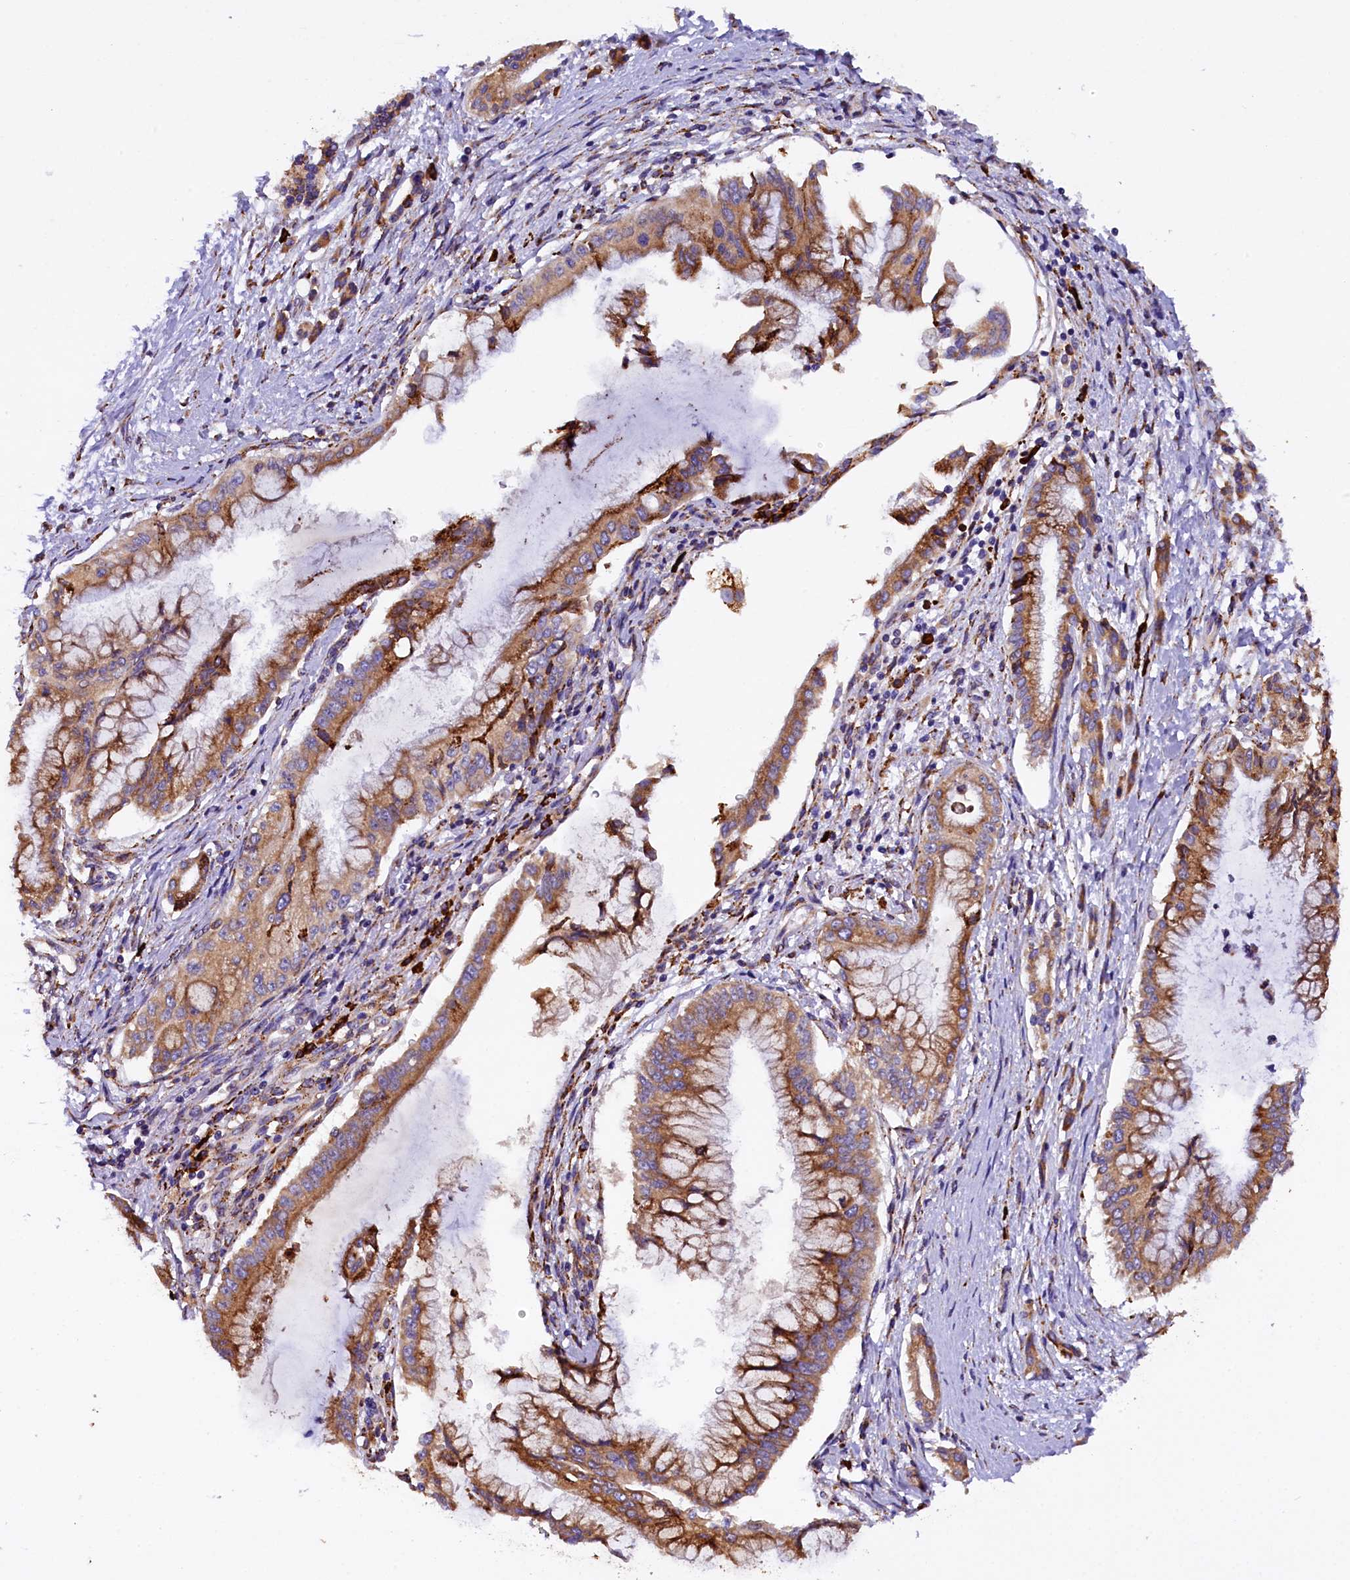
{"staining": {"intensity": "moderate", "quantity": ">75%", "location": "cytoplasmic/membranous"}, "tissue": "pancreatic cancer", "cell_type": "Tumor cells", "image_type": "cancer", "snomed": [{"axis": "morphology", "description": "Adenocarcinoma, NOS"}, {"axis": "topography", "description": "Pancreas"}], "caption": "The histopathology image reveals immunohistochemical staining of pancreatic cancer (adenocarcinoma). There is moderate cytoplasmic/membranous positivity is appreciated in approximately >75% of tumor cells.", "gene": "CAPS2", "patient": {"sex": "male", "age": 58}}